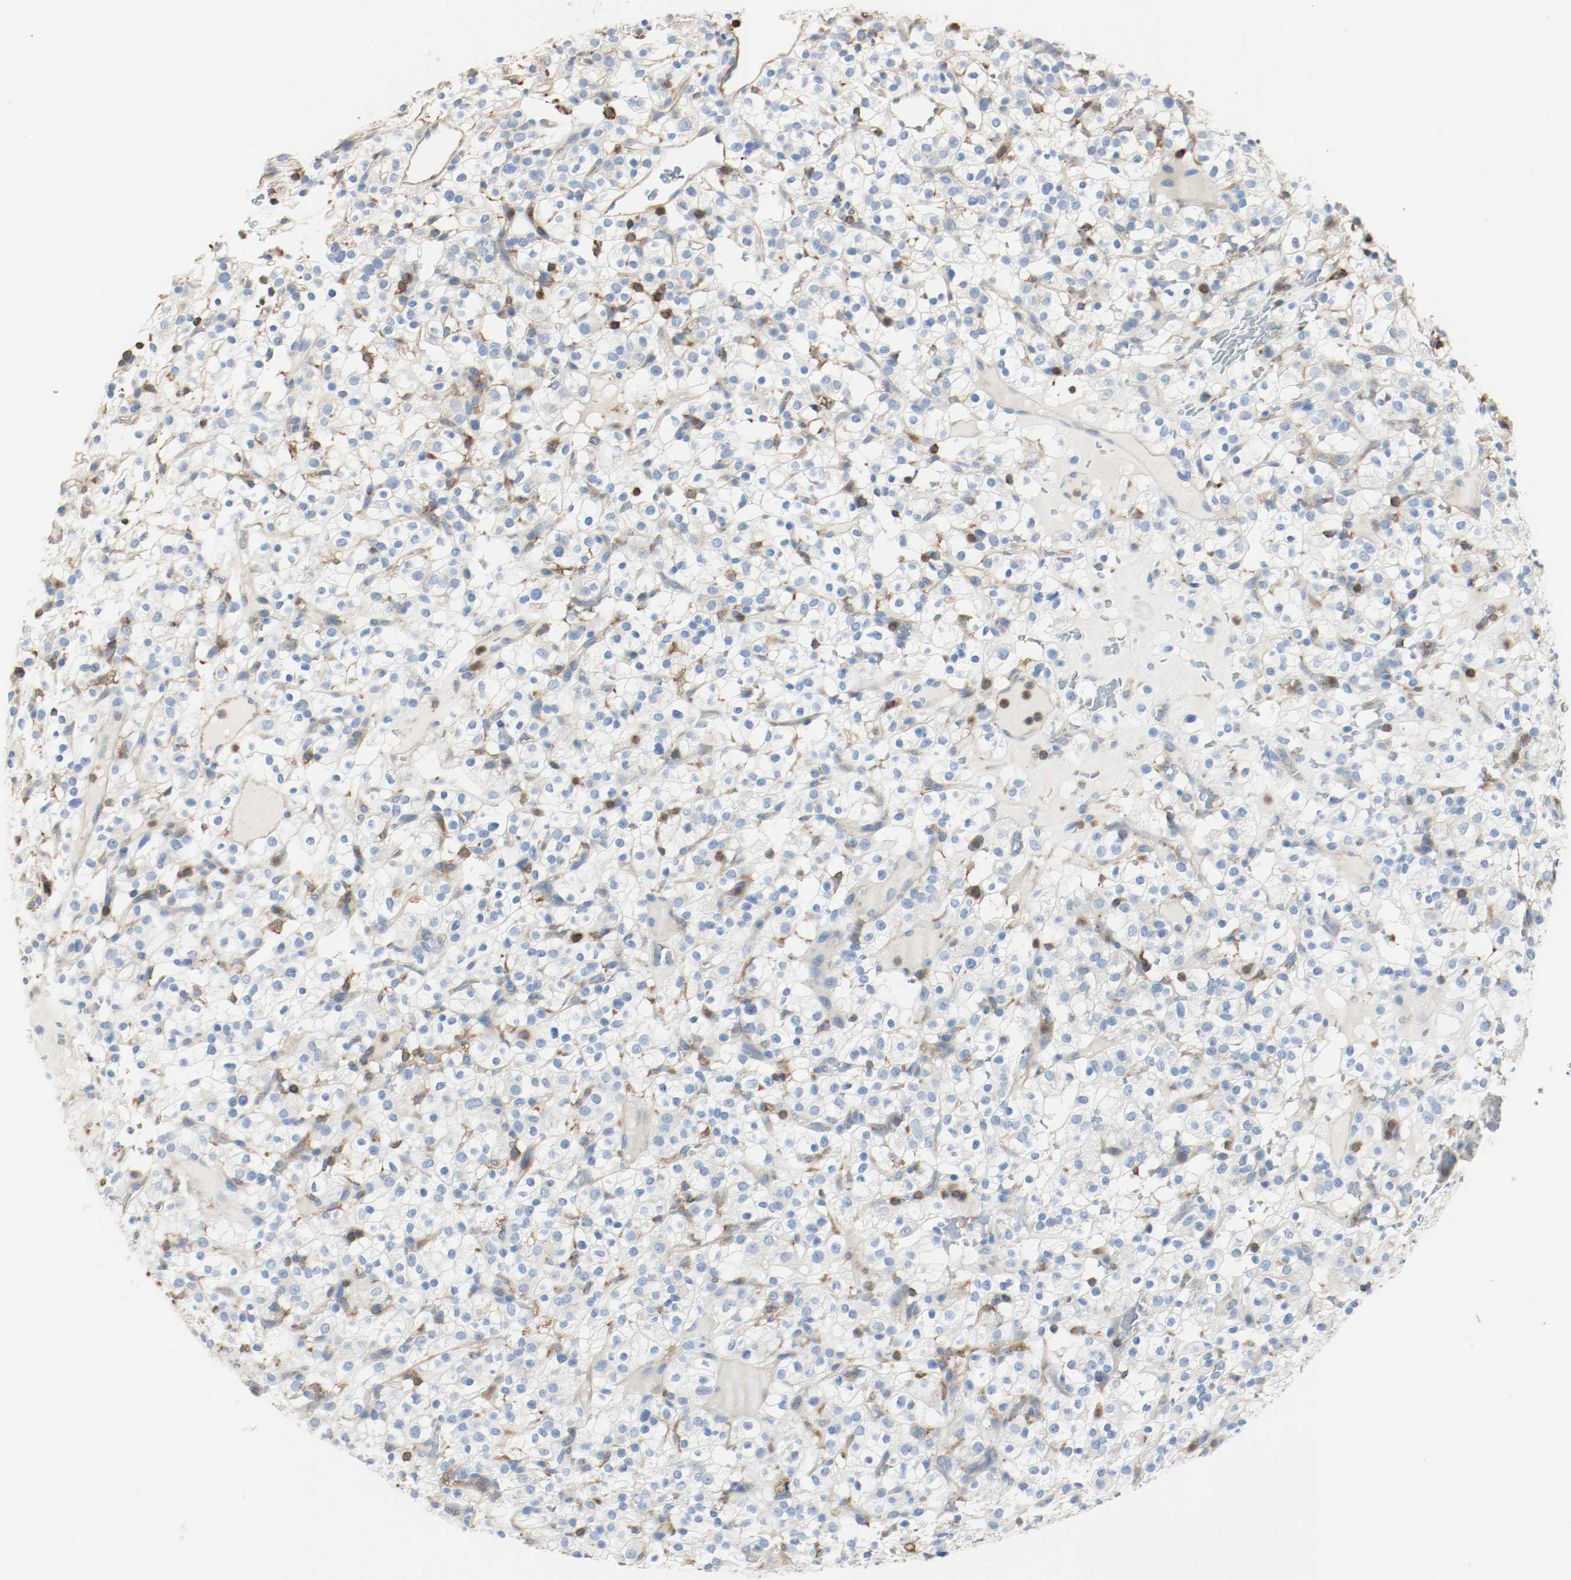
{"staining": {"intensity": "negative", "quantity": "none", "location": "none"}, "tissue": "renal cancer", "cell_type": "Tumor cells", "image_type": "cancer", "snomed": [{"axis": "morphology", "description": "Normal tissue, NOS"}, {"axis": "morphology", "description": "Adenocarcinoma, NOS"}, {"axis": "topography", "description": "Kidney"}], "caption": "Histopathology image shows no significant protein expression in tumor cells of renal cancer (adenocarcinoma). Brightfield microscopy of immunohistochemistry stained with DAB (3,3'-diaminobenzidine) (brown) and hematoxylin (blue), captured at high magnification.", "gene": "ARPC1B", "patient": {"sex": "female", "age": 72}}